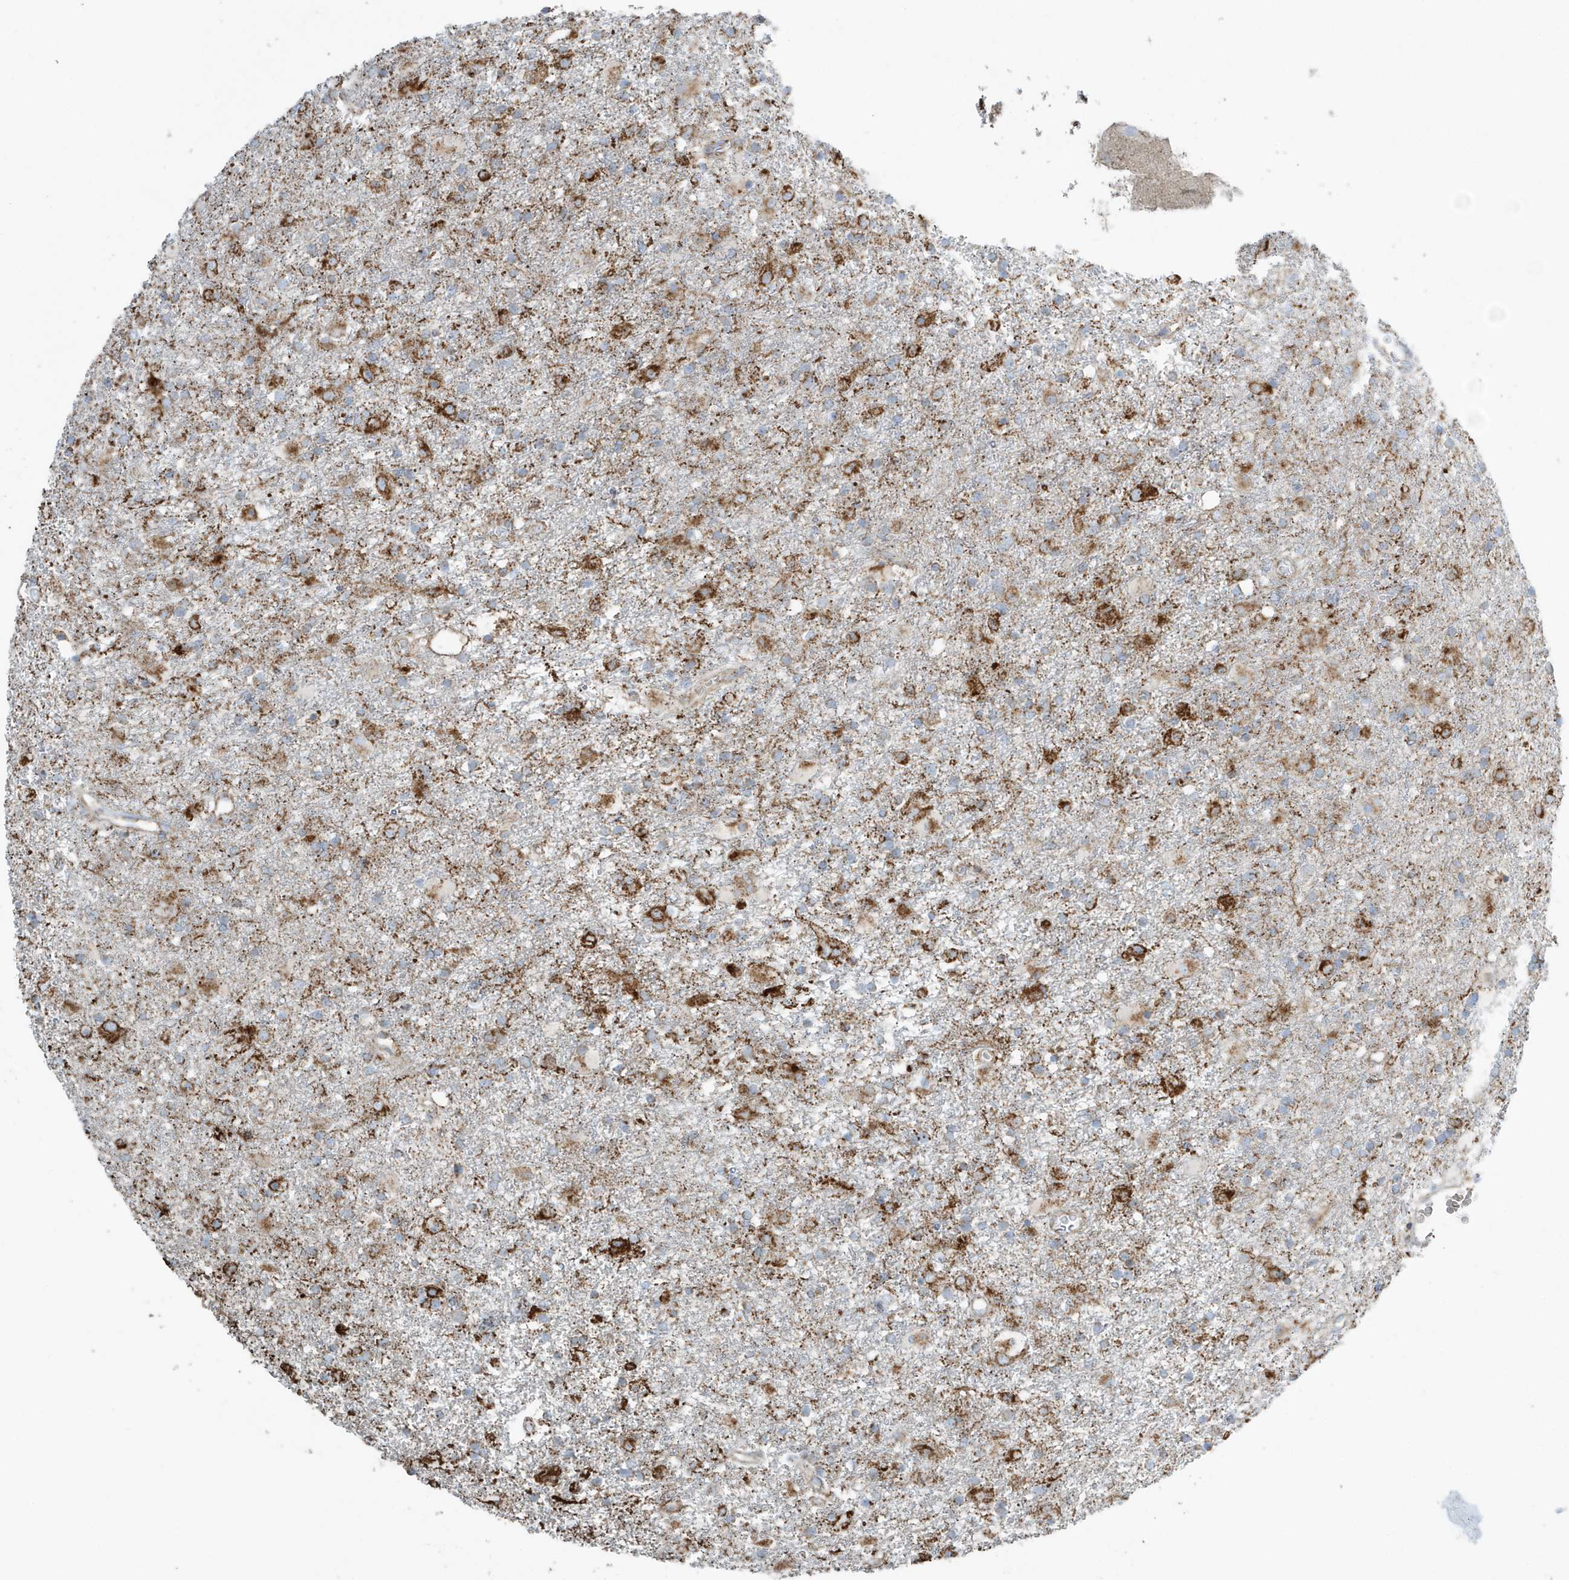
{"staining": {"intensity": "strong", "quantity": "25%-75%", "location": "cytoplasmic/membranous"}, "tissue": "glioma", "cell_type": "Tumor cells", "image_type": "cancer", "snomed": [{"axis": "morphology", "description": "Glioma, malignant, Low grade"}, {"axis": "topography", "description": "Brain"}], "caption": "DAB immunohistochemical staining of human malignant low-grade glioma displays strong cytoplasmic/membranous protein positivity in about 25%-75% of tumor cells.", "gene": "RAB11FIP3", "patient": {"sex": "male", "age": 65}}